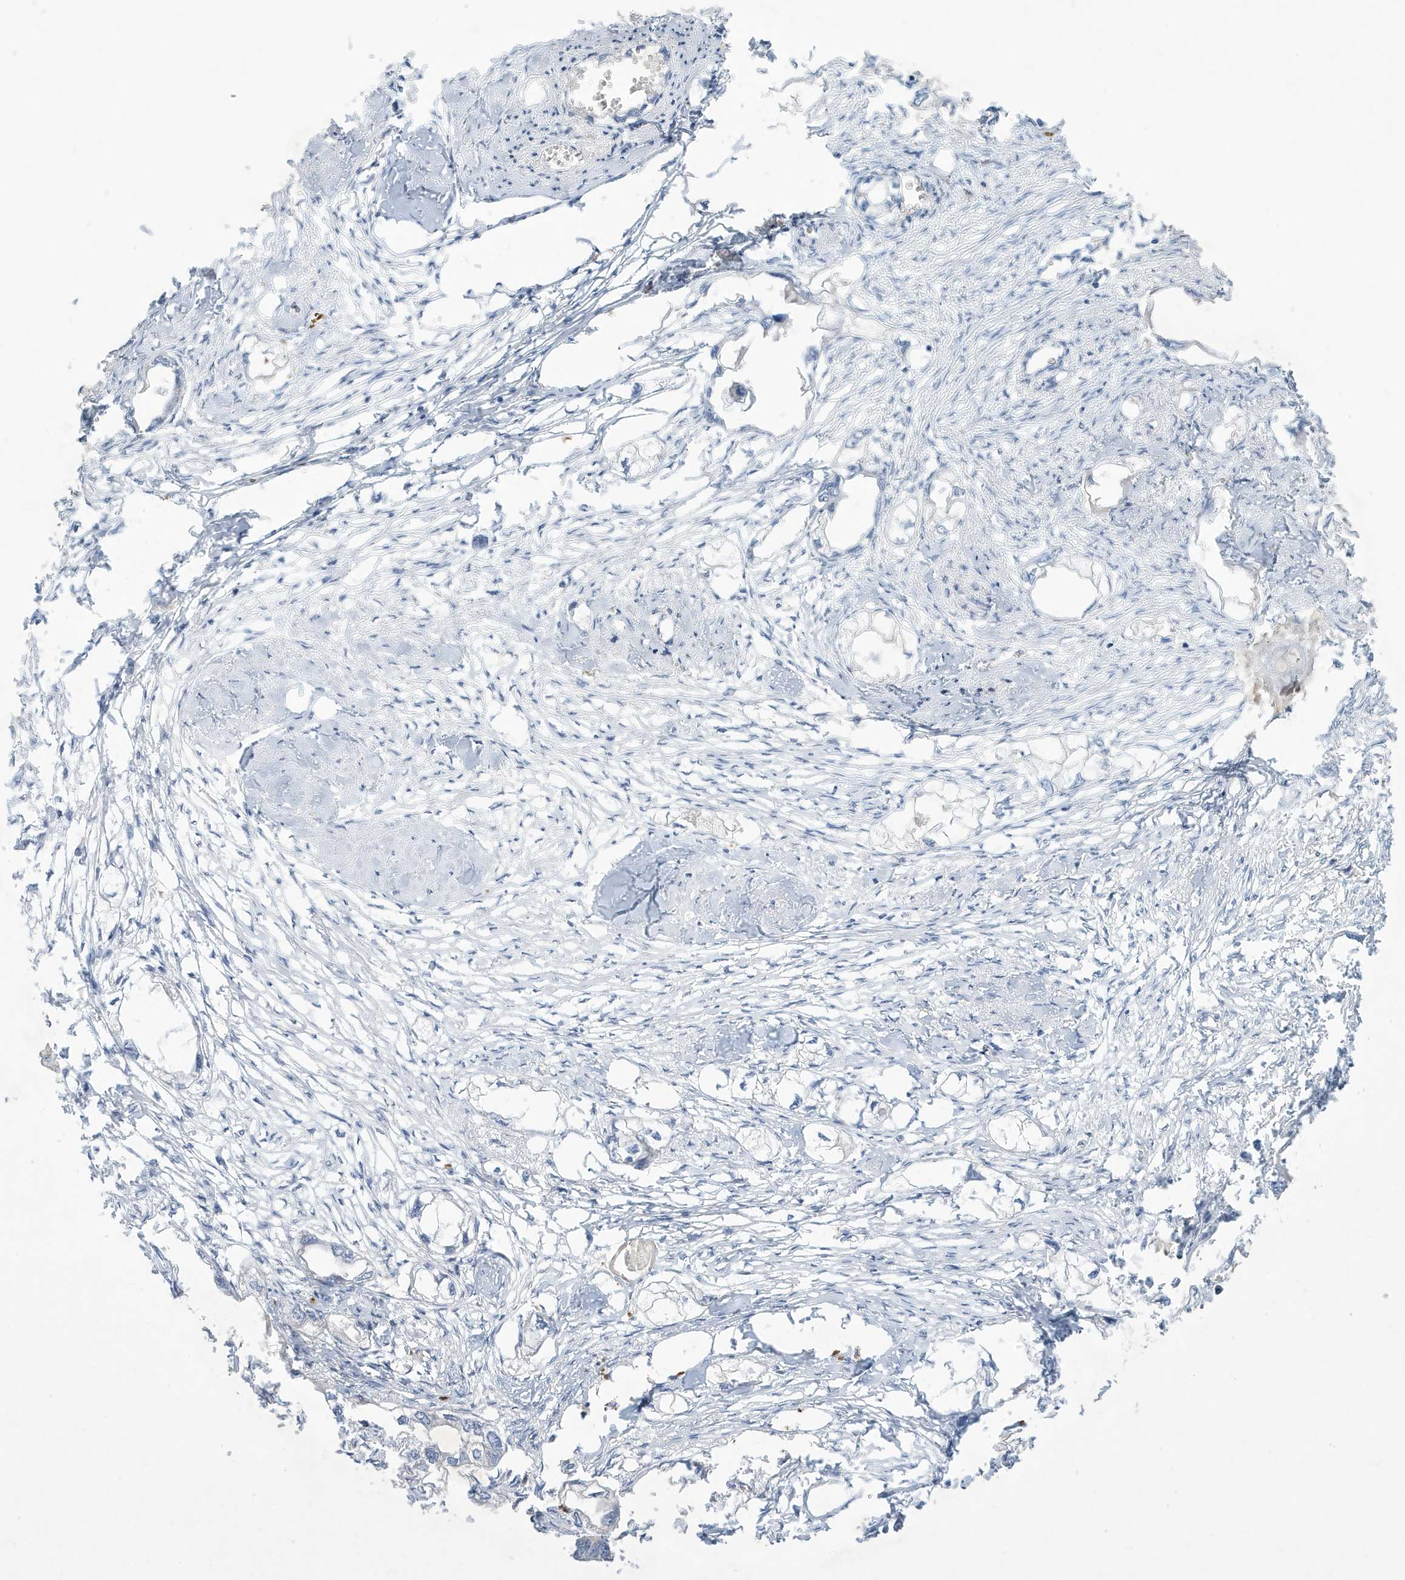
{"staining": {"intensity": "negative", "quantity": "none", "location": "none"}, "tissue": "endometrial cancer", "cell_type": "Tumor cells", "image_type": "cancer", "snomed": [{"axis": "morphology", "description": "Adenocarcinoma, NOS"}, {"axis": "morphology", "description": "Adenocarcinoma, metastatic, NOS"}, {"axis": "topography", "description": "Adipose tissue"}, {"axis": "topography", "description": "Endometrium"}], "caption": "IHC of human adenocarcinoma (endometrial) exhibits no expression in tumor cells.", "gene": "NCOA7", "patient": {"sex": "female", "age": 67}}